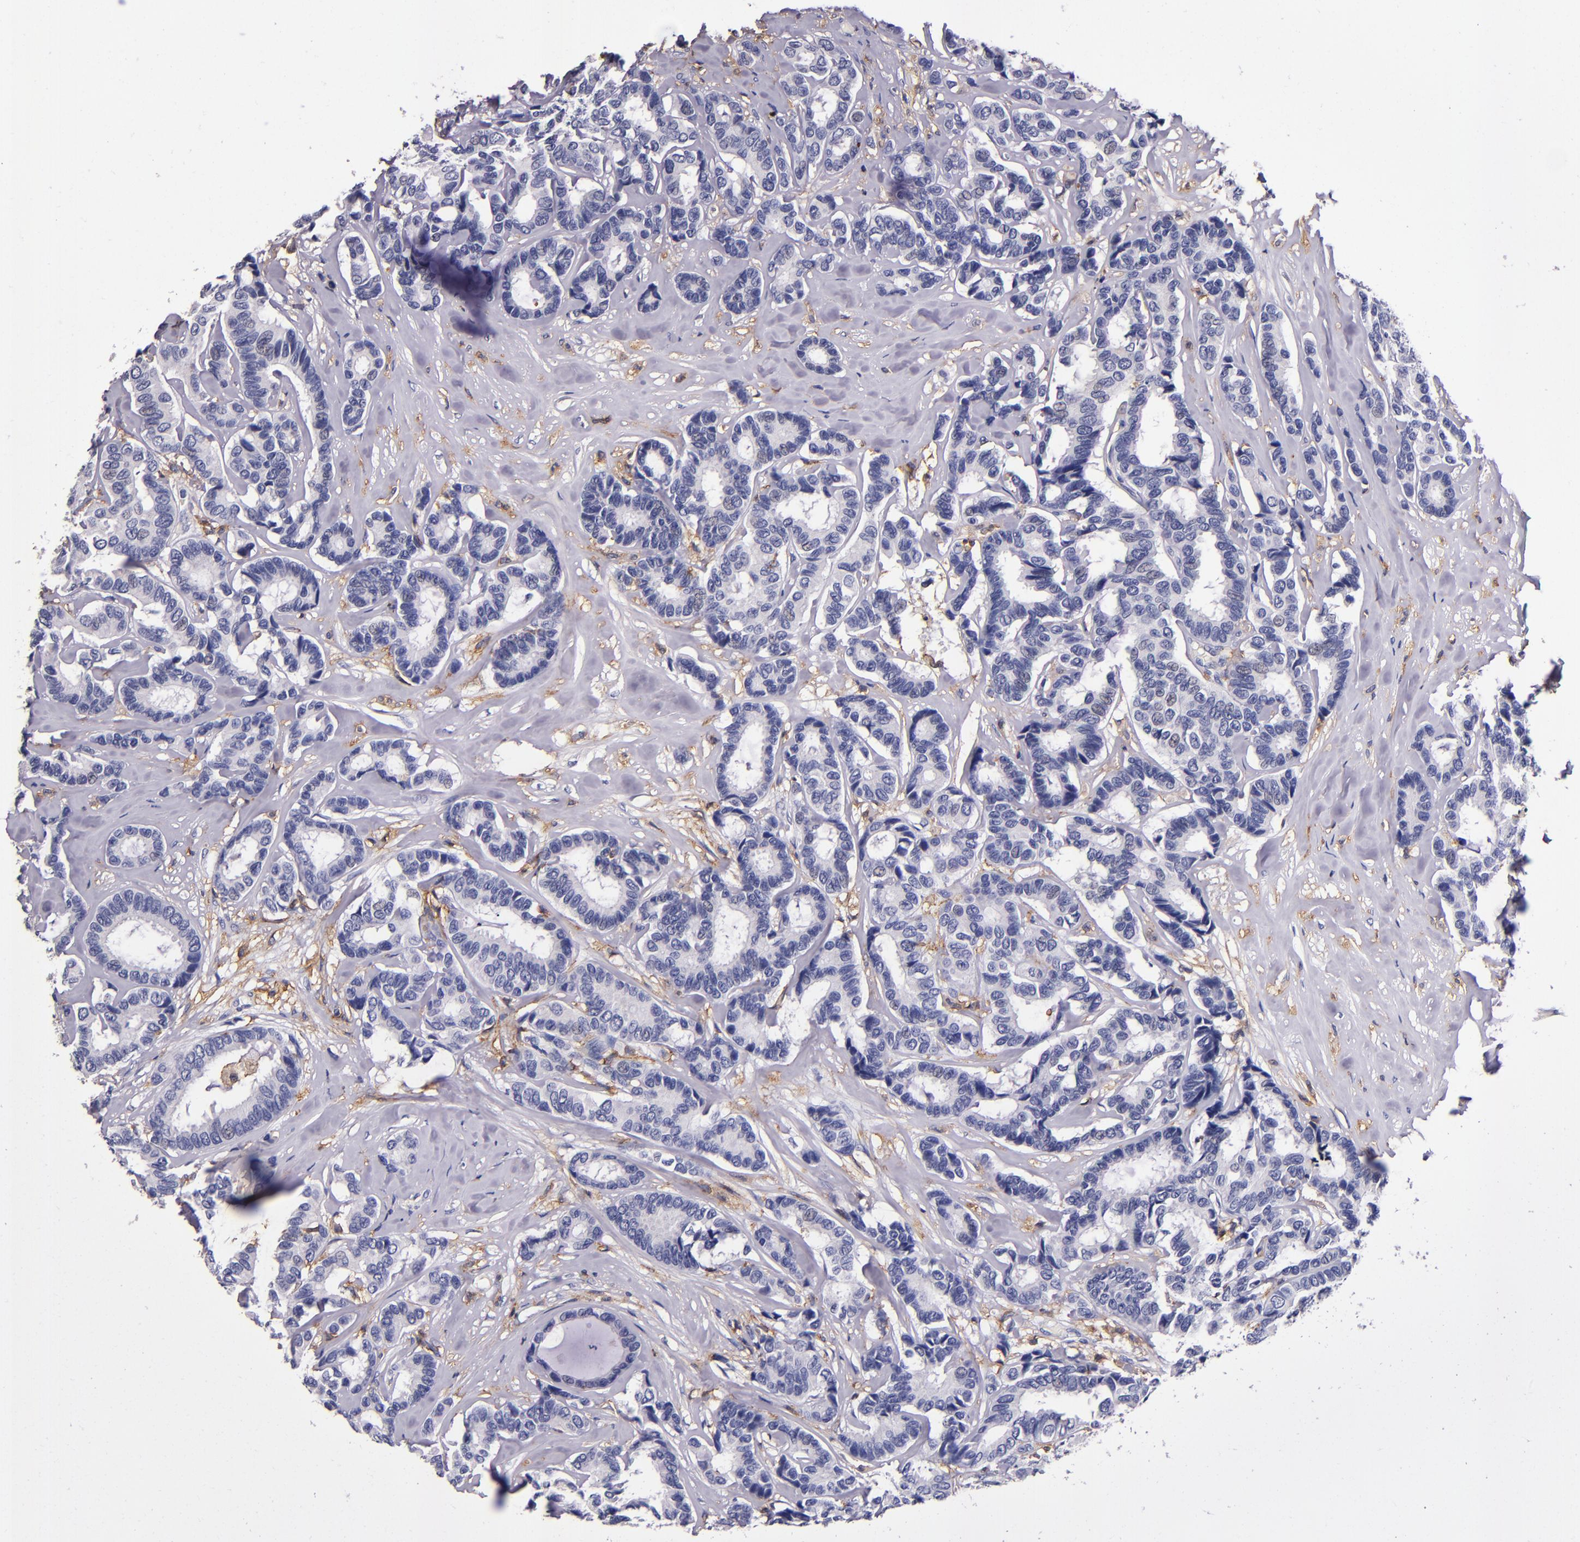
{"staining": {"intensity": "negative", "quantity": "none", "location": "none"}, "tissue": "breast cancer", "cell_type": "Tumor cells", "image_type": "cancer", "snomed": [{"axis": "morphology", "description": "Duct carcinoma"}, {"axis": "topography", "description": "Breast"}], "caption": "High power microscopy photomicrograph of an IHC histopathology image of breast cancer (invasive ductal carcinoma), revealing no significant expression in tumor cells.", "gene": "SIRPA", "patient": {"sex": "female", "age": 87}}